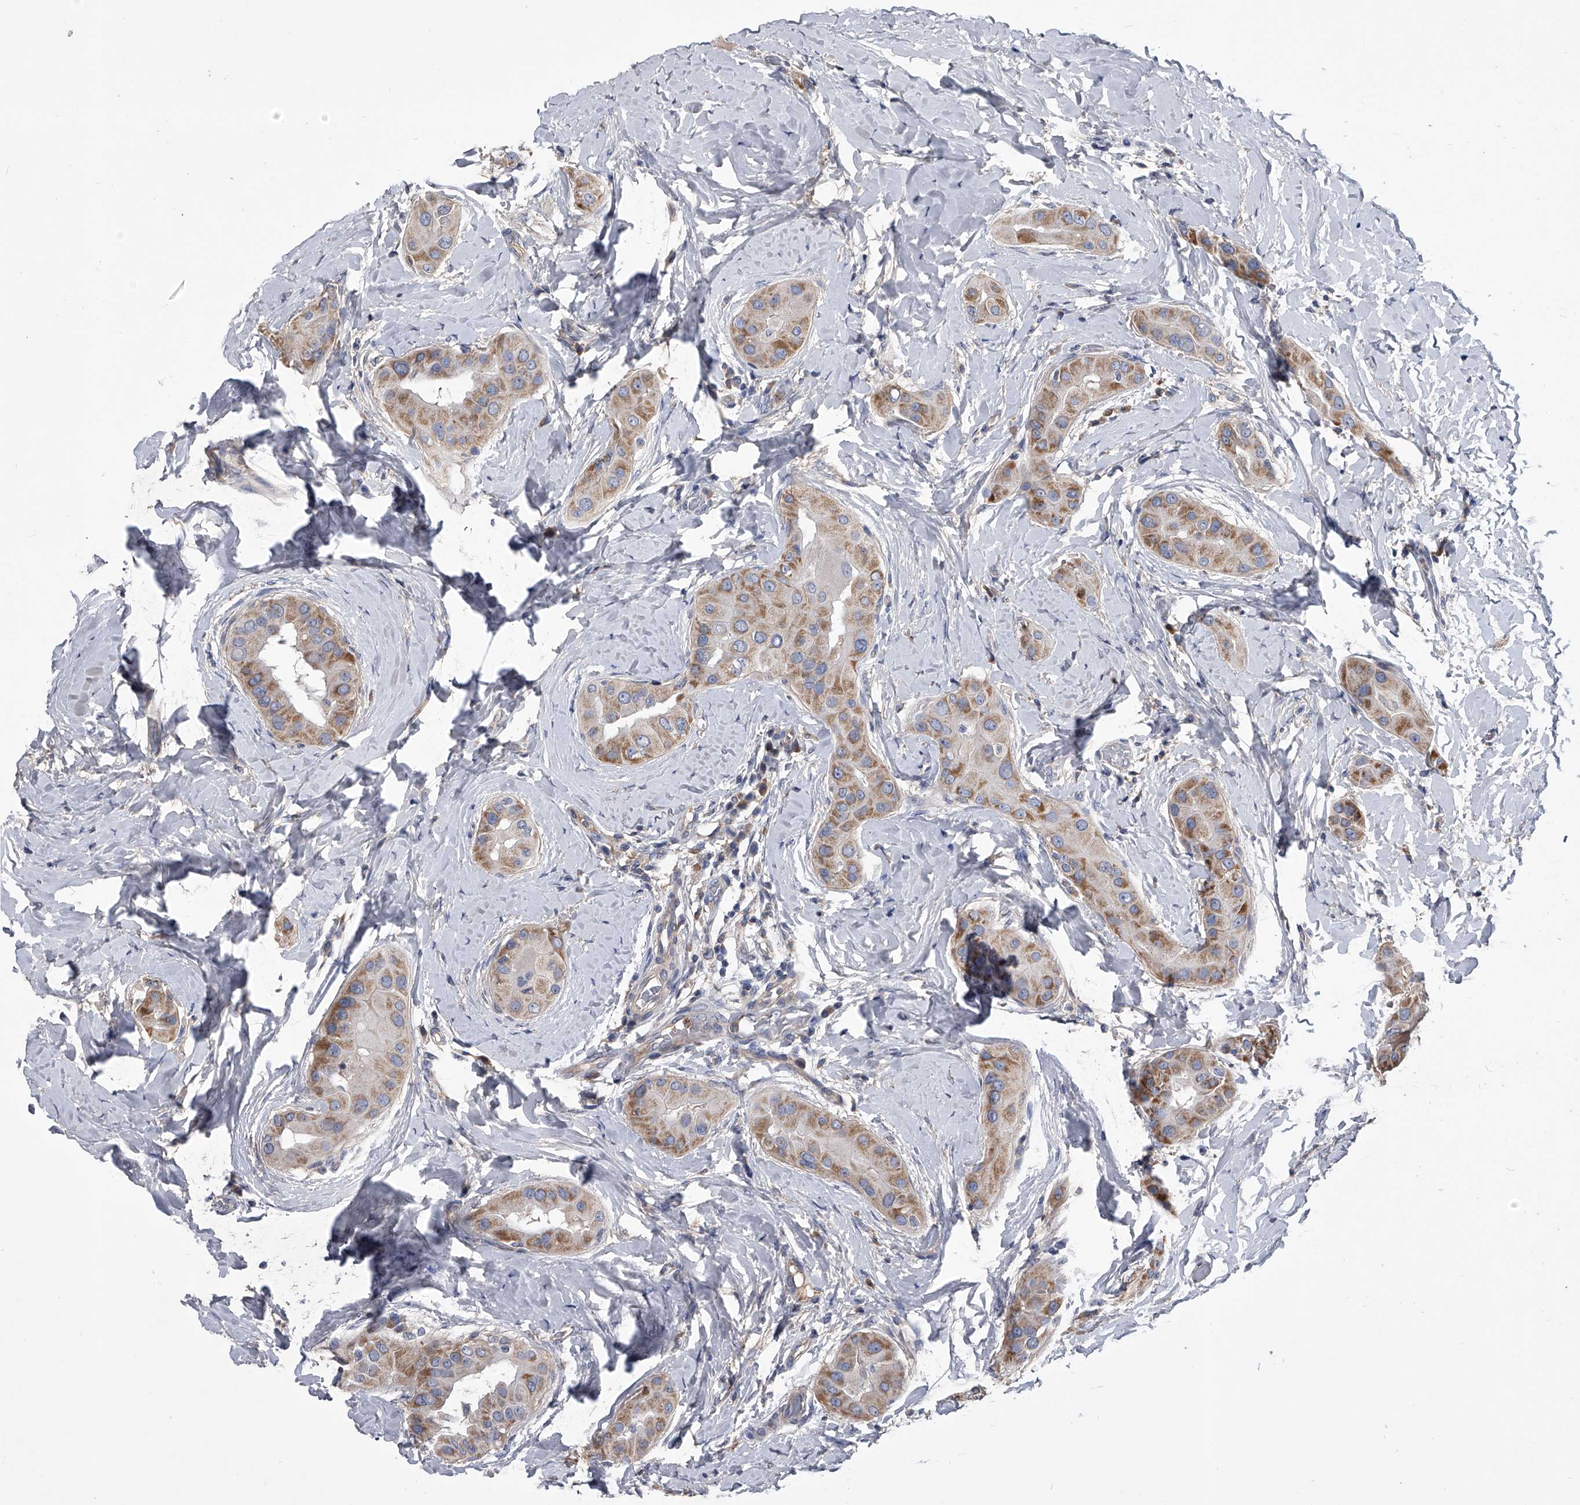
{"staining": {"intensity": "moderate", "quantity": ">75%", "location": "cytoplasmic/membranous"}, "tissue": "thyroid cancer", "cell_type": "Tumor cells", "image_type": "cancer", "snomed": [{"axis": "morphology", "description": "Papillary adenocarcinoma, NOS"}, {"axis": "topography", "description": "Thyroid gland"}], "caption": "Immunohistochemical staining of human thyroid cancer (papillary adenocarcinoma) exhibits medium levels of moderate cytoplasmic/membranous protein positivity in about >75% of tumor cells.", "gene": "NRP1", "patient": {"sex": "male", "age": 33}}